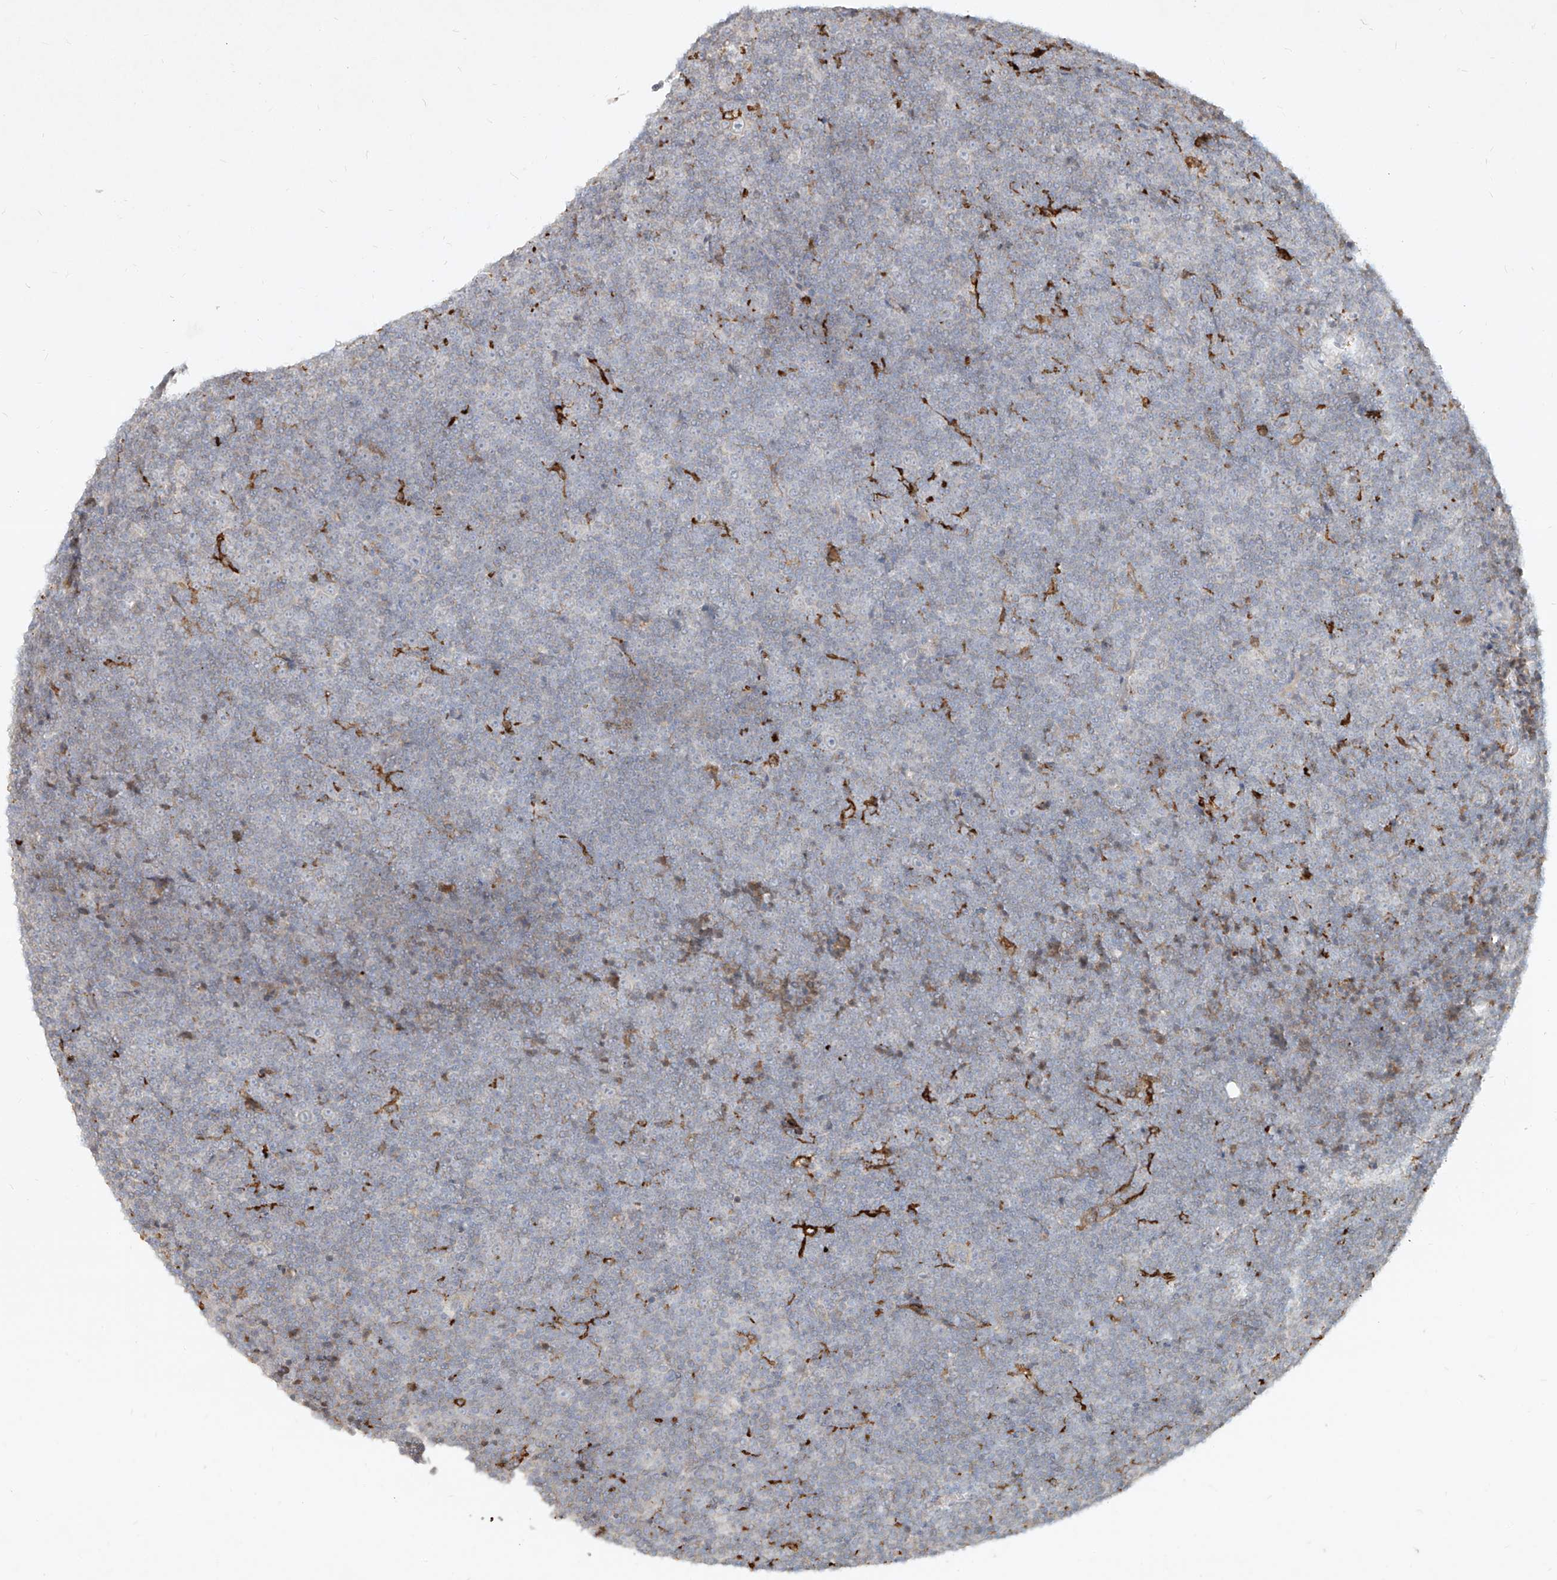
{"staining": {"intensity": "negative", "quantity": "none", "location": "none"}, "tissue": "lymphoma", "cell_type": "Tumor cells", "image_type": "cancer", "snomed": [{"axis": "morphology", "description": "Malignant lymphoma, non-Hodgkin's type, Low grade"}, {"axis": "topography", "description": "Lymph node"}], "caption": "Tumor cells show no significant protein expression in malignant lymphoma, non-Hodgkin's type (low-grade).", "gene": "CD209", "patient": {"sex": "female", "age": 67}}